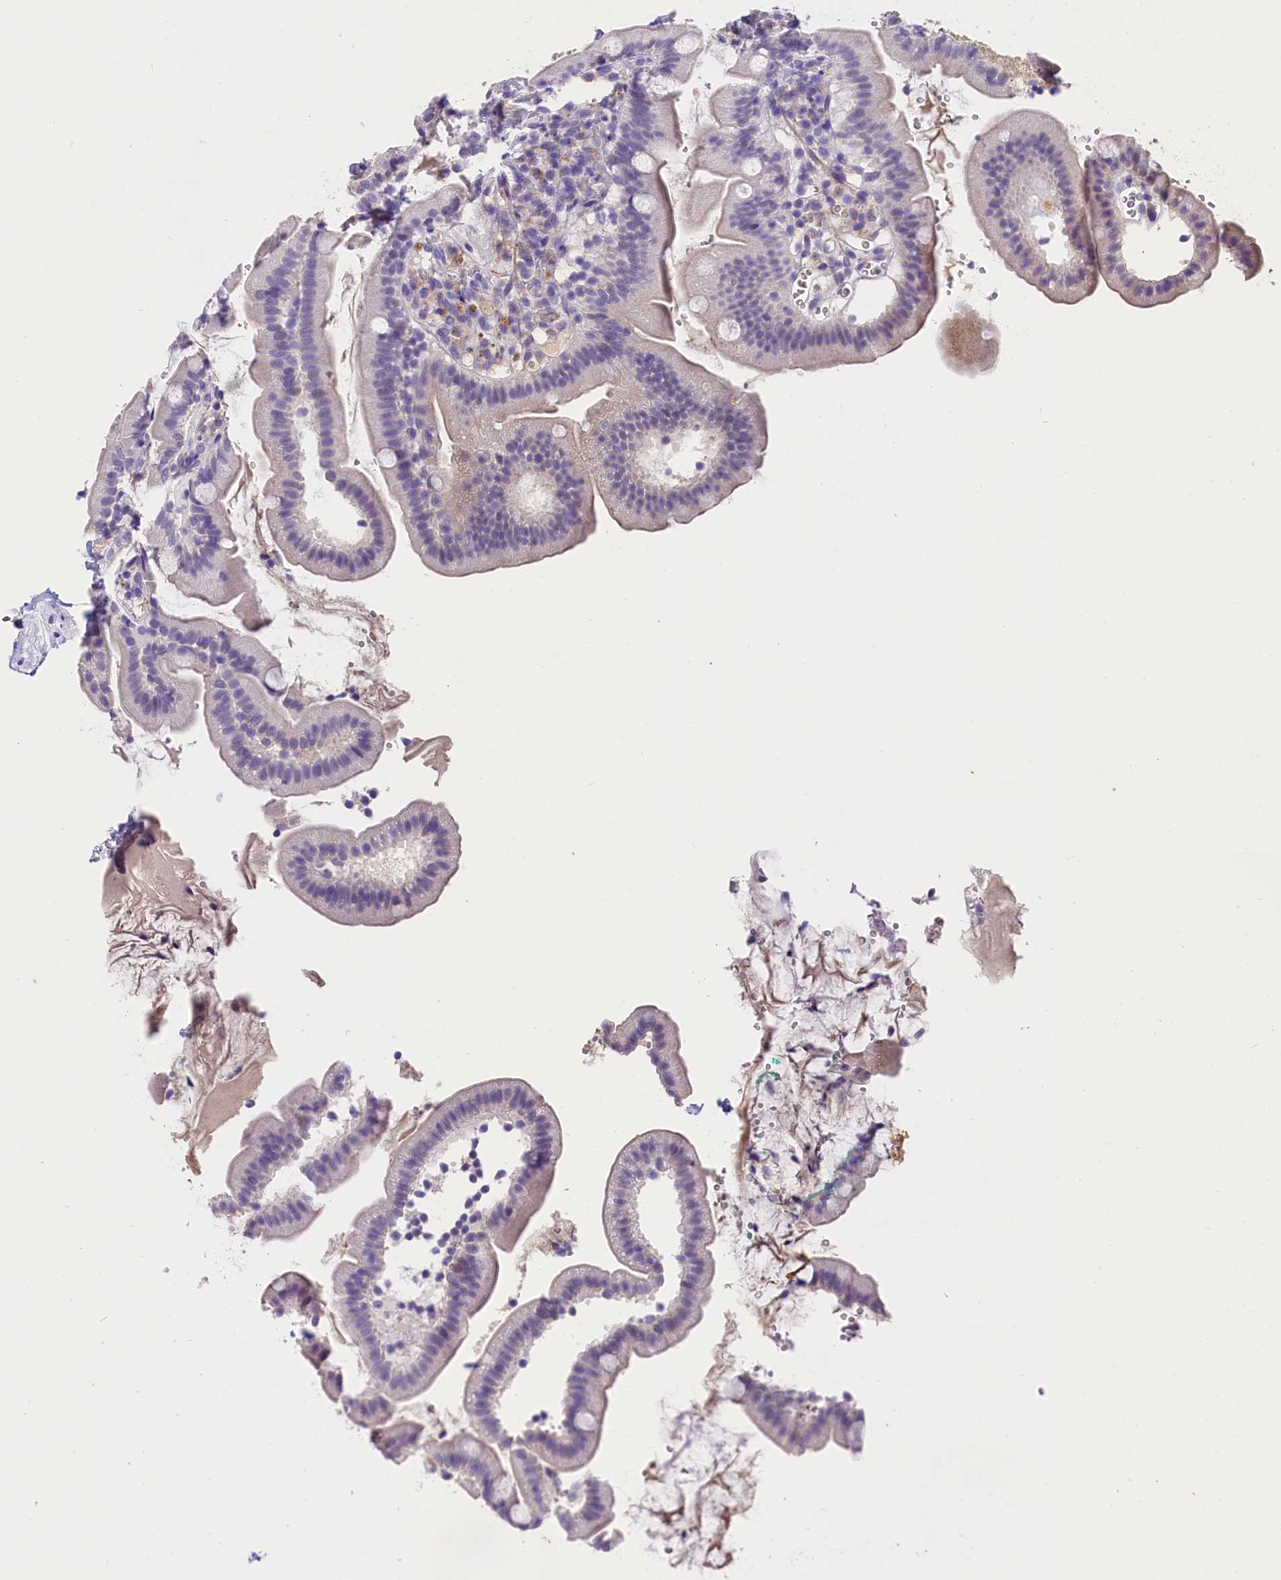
{"staining": {"intensity": "negative", "quantity": "none", "location": "none"}, "tissue": "duodenum", "cell_type": "Glandular cells", "image_type": "normal", "snomed": [{"axis": "morphology", "description": "Normal tissue, NOS"}, {"axis": "topography", "description": "Duodenum"}], "caption": "Glandular cells are negative for protein expression in normal human duodenum.", "gene": "MEX3B", "patient": {"sex": "female", "age": 67}}